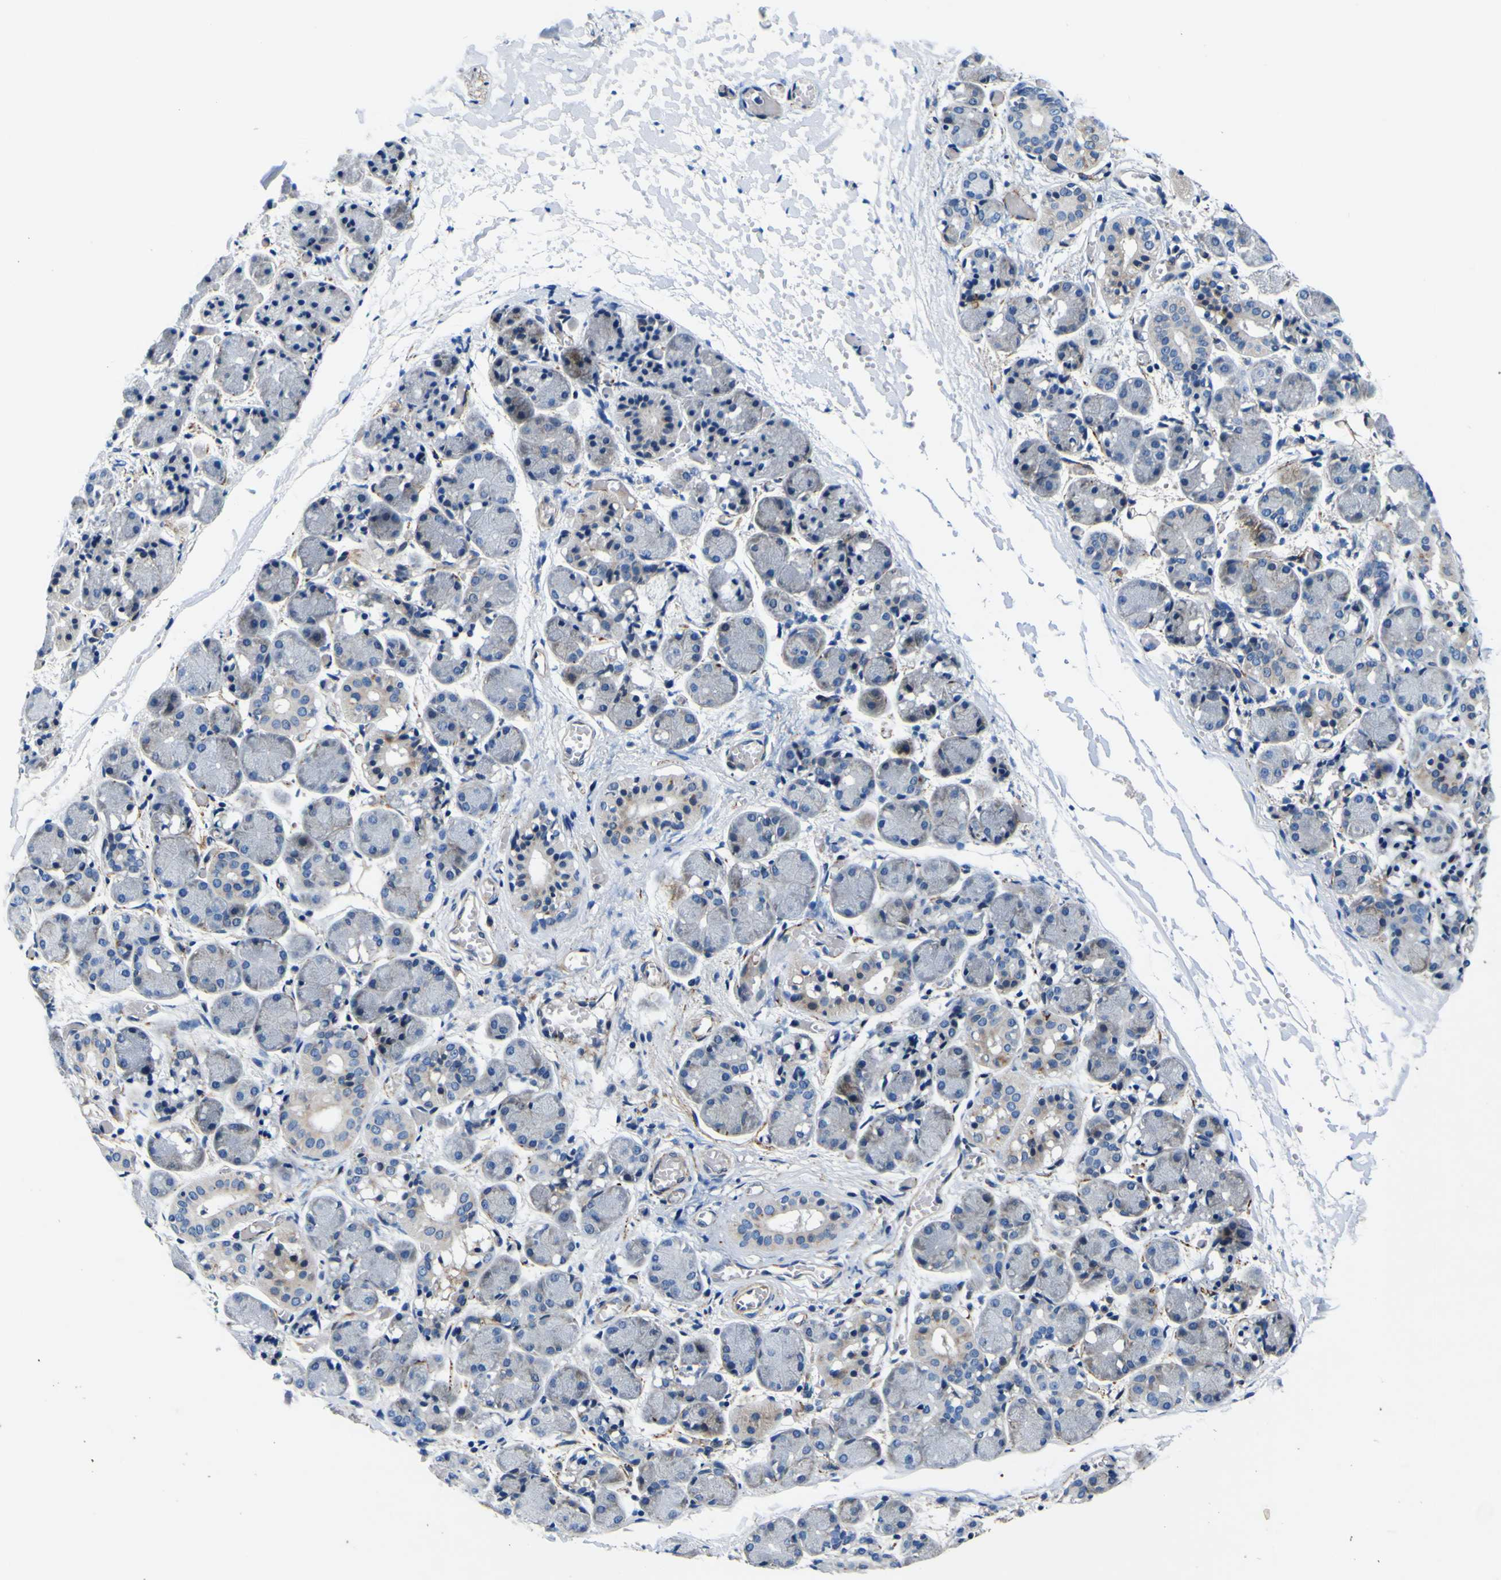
{"staining": {"intensity": "weak", "quantity": "<25%", "location": "cytoplasmic/membranous"}, "tissue": "salivary gland", "cell_type": "Glandular cells", "image_type": "normal", "snomed": [{"axis": "morphology", "description": "Normal tissue, NOS"}, {"axis": "topography", "description": "Salivary gland"}], "caption": "Immunohistochemistry (IHC) photomicrograph of normal salivary gland: human salivary gland stained with DAB demonstrates no significant protein positivity in glandular cells. (DAB immunohistochemistry, high magnification).", "gene": "AGAP3", "patient": {"sex": "female", "age": 24}}